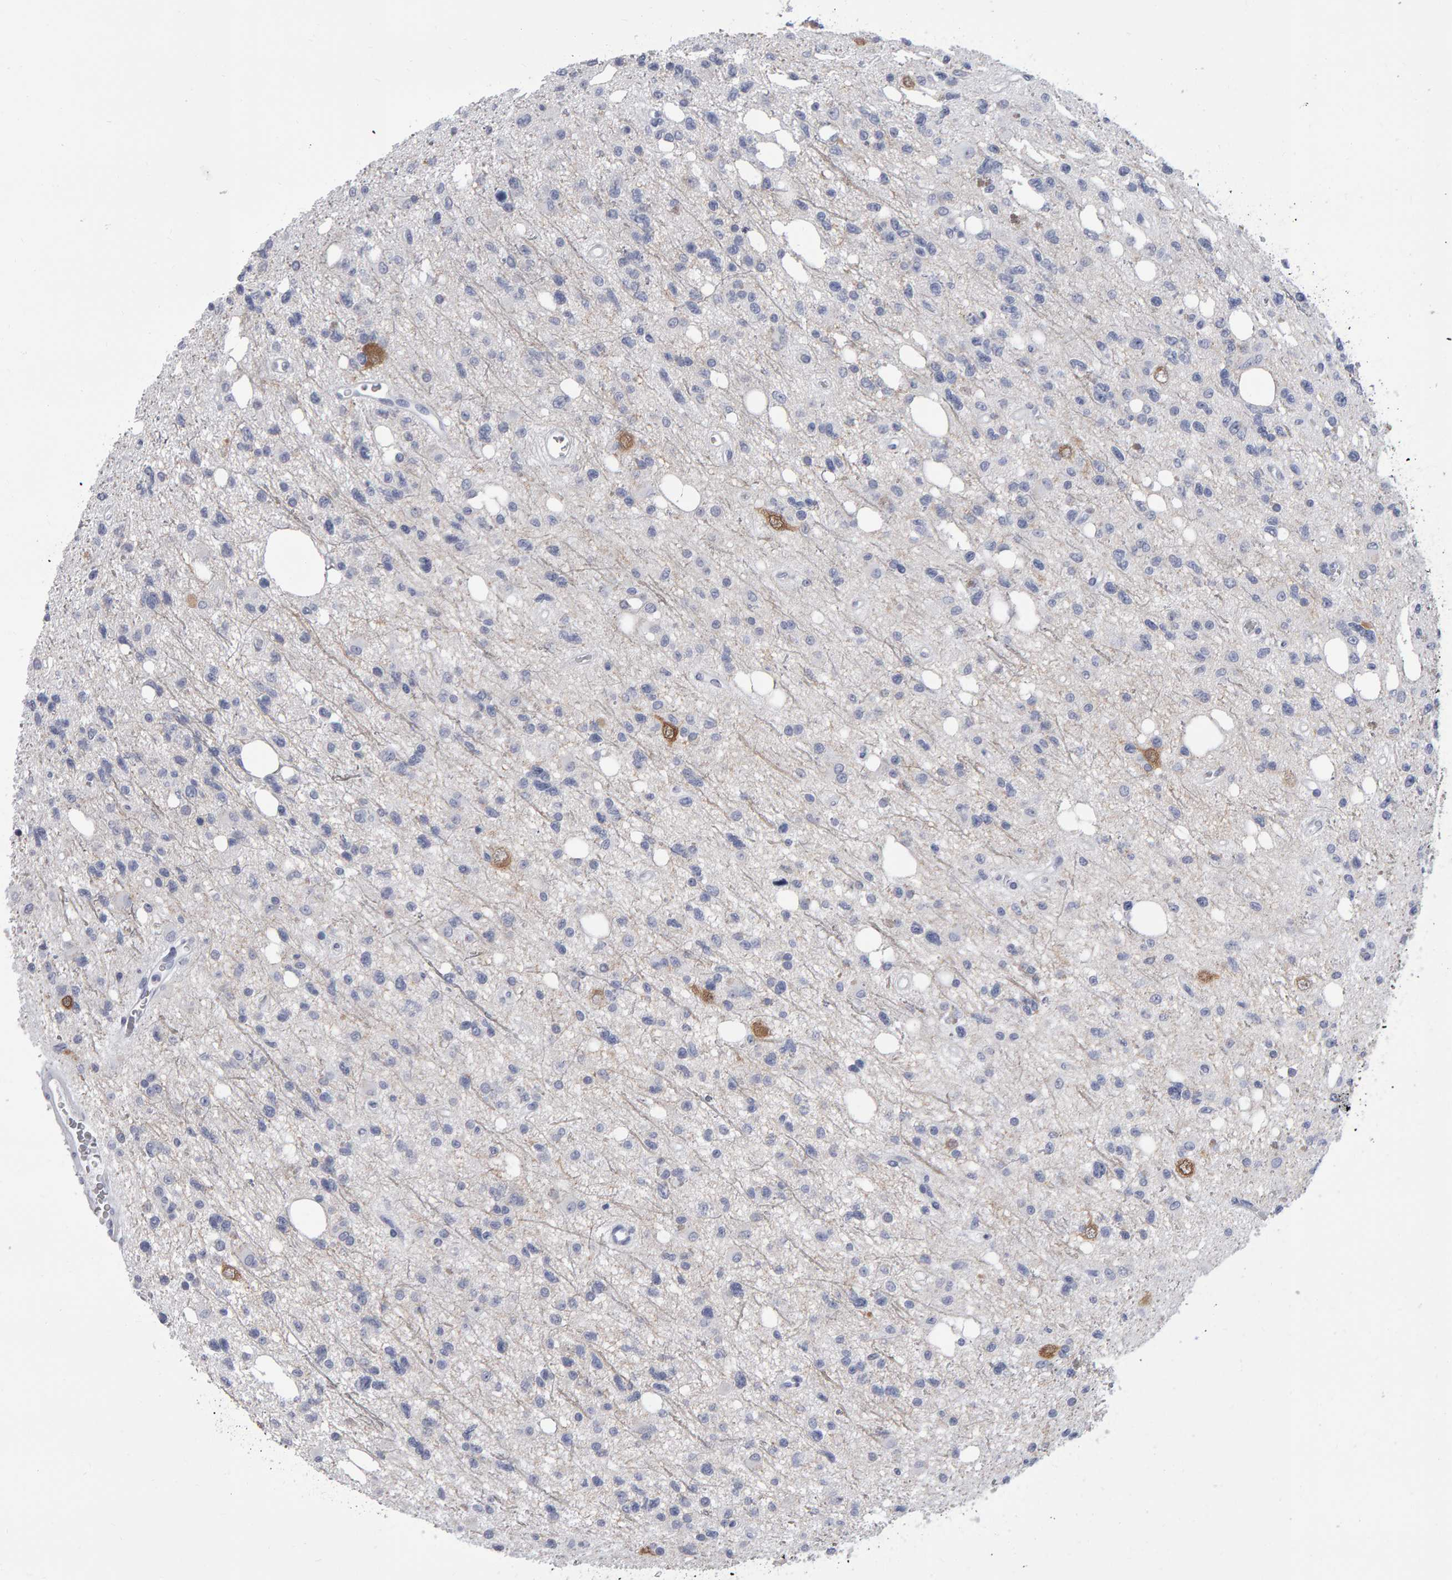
{"staining": {"intensity": "negative", "quantity": "none", "location": "none"}, "tissue": "glioma", "cell_type": "Tumor cells", "image_type": "cancer", "snomed": [{"axis": "morphology", "description": "Glioma, malignant, High grade"}, {"axis": "topography", "description": "Brain"}], "caption": "Tumor cells are negative for protein expression in human glioma.", "gene": "NCDN", "patient": {"sex": "female", "age": 62}}